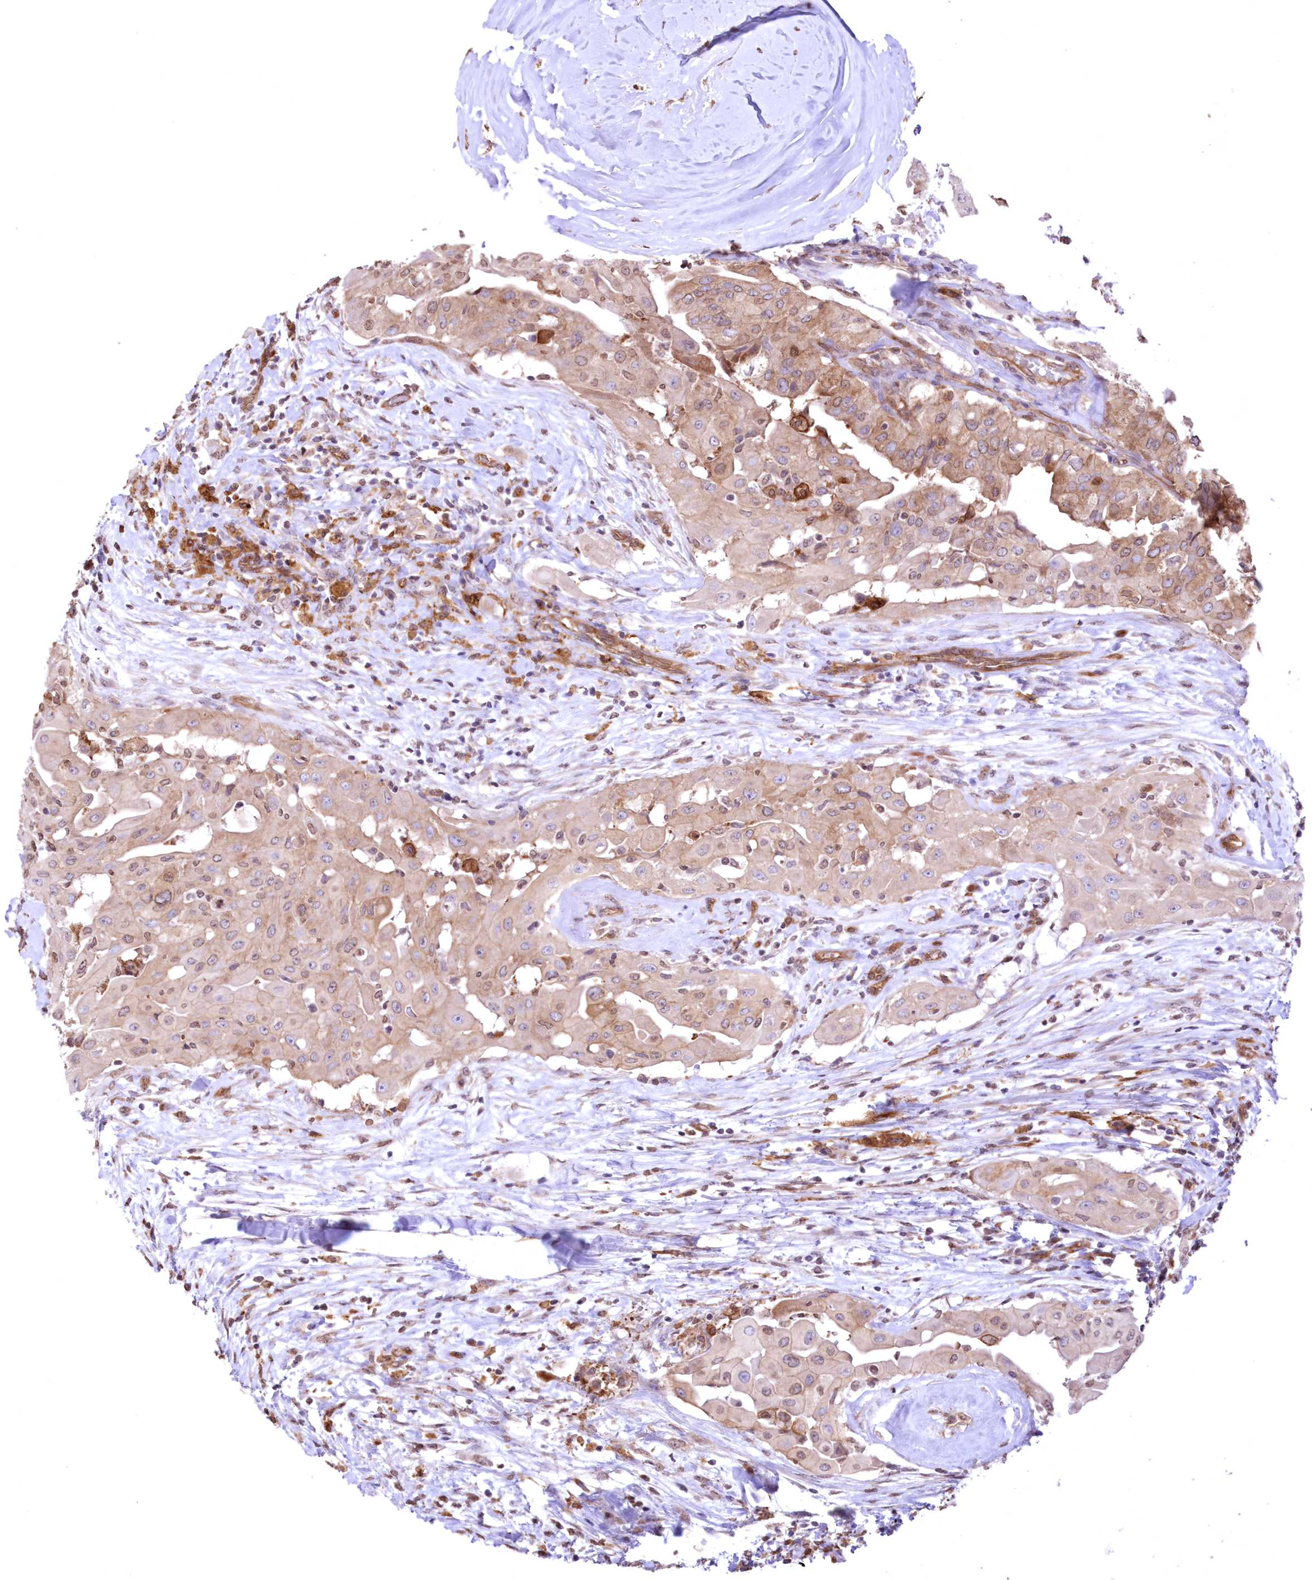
{"staining": {"intensity": "moderate", "quantity": "25%-75%", "location": "cytoplasmic/membranous,nuclear"}, "tissue": "thyroid cancer", "cell_type": "Tumor cells", "image_type": "cancer", "snomed": [{"axis": "morphology", "description": "Papillary adenocarcinoma, NOS"}, {"axis": "topography", "description": "Thyroid gland"}], "caption": "High-magnification brightfield microscopy of thyroid papillary adenocarcinoma stained with DAB (3,3'-diaminobenzidine) (brown) and counterstained with hematoxylin (blue). tumor cells exhibit moderate cytoplasmic/membranous and nuclear expression is seen in approximately25%-75% of cells.", "gene": "FCHO2", "patient": {"sex": "female", "age": 59}}